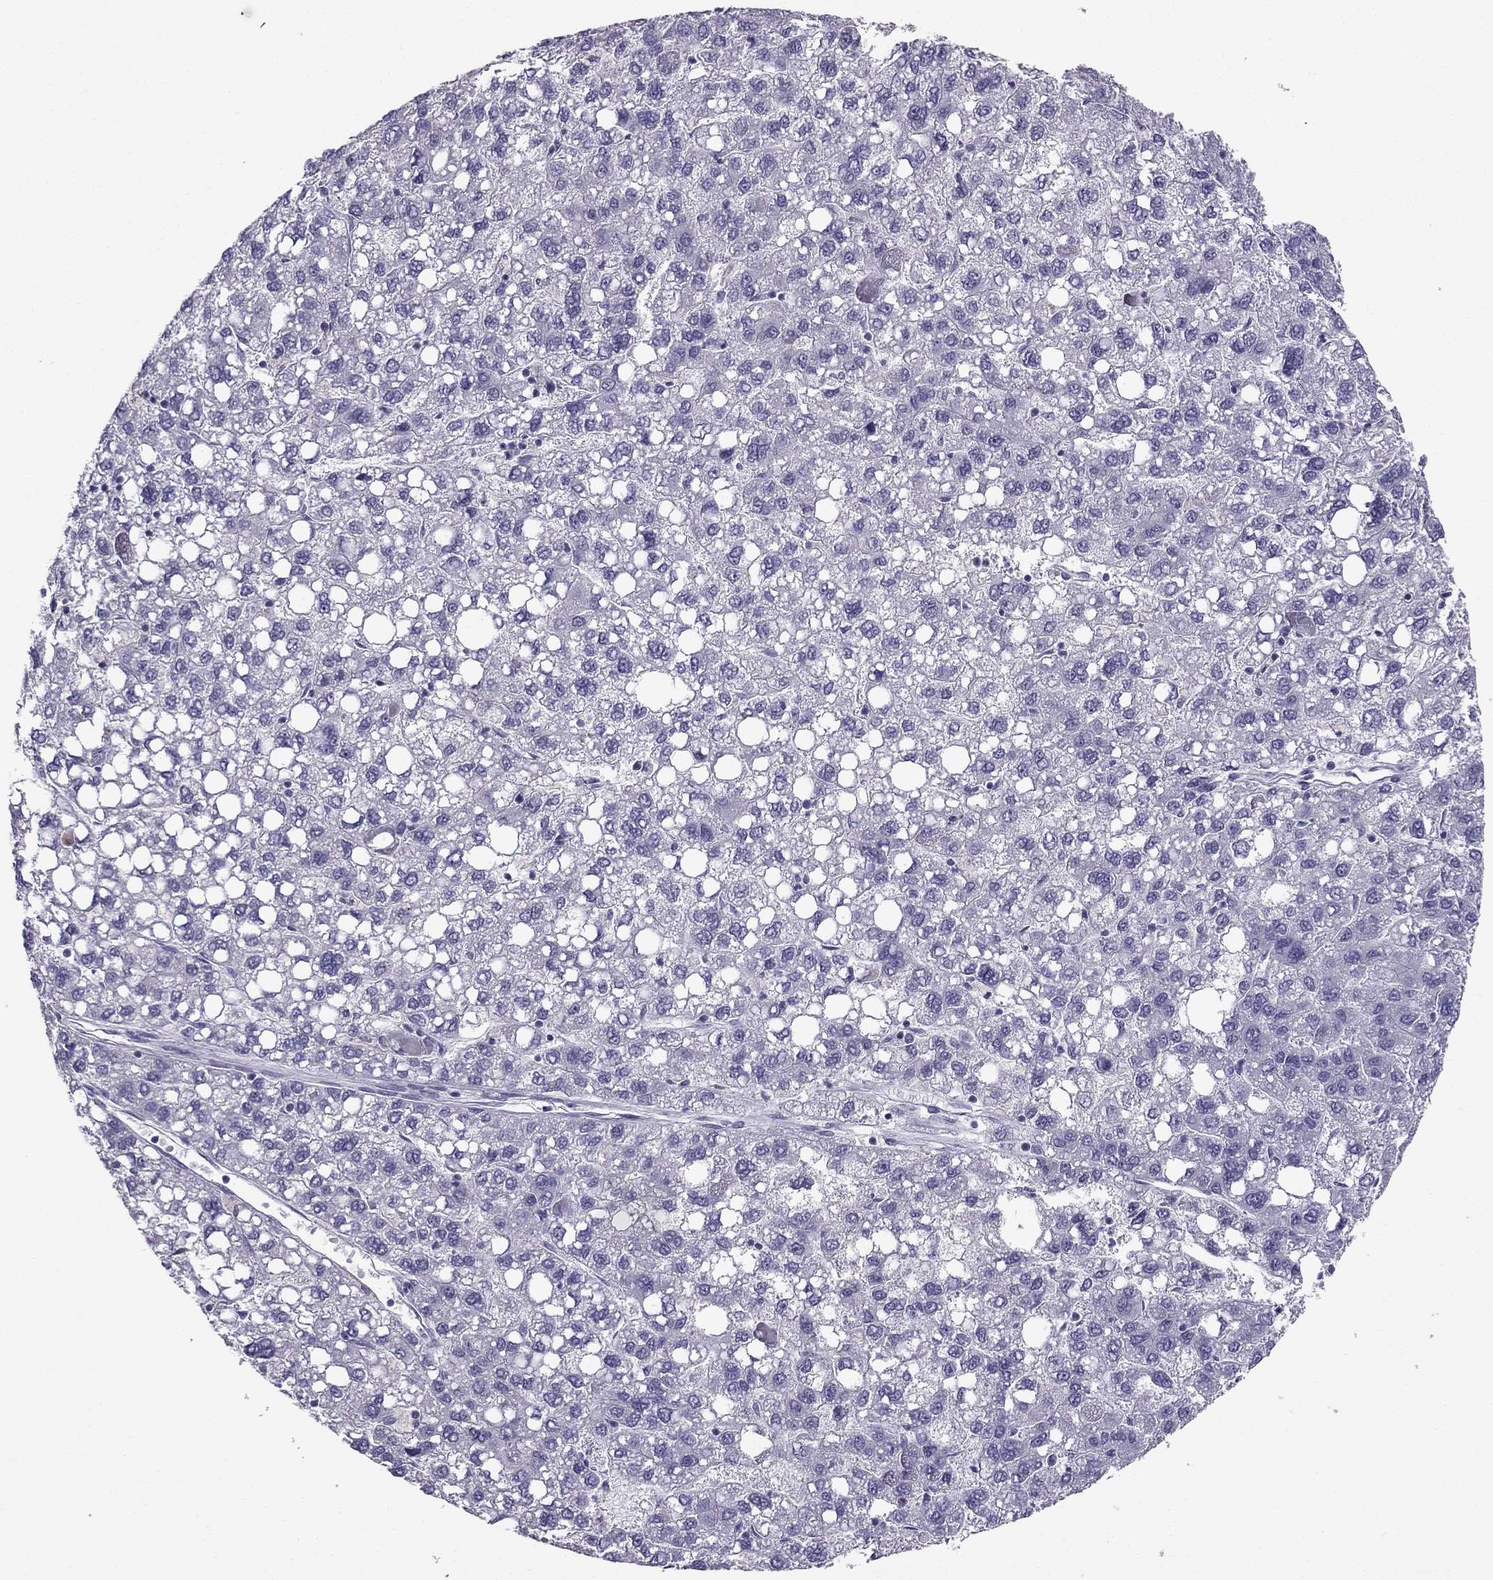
{"staining": {"intensity": "negative", "quantity": "none", "location": "none"}, "tissue": "liver cancer", "cell_type": "Tumor cells", "image_type": "cancer", "snomed": [{"axis": "morphology", "description": "Carcinoma, Hepatocellular, NOS"}, {"axis": "topography", "description": "Liver"}], "caption": "DAB immunohistochemical staining of liver hepatocellular carcinoma demonstrates no significant staining in tumor cells.", "gene": "LMTK3", "patient": {"sex": "female", "age": 82}}